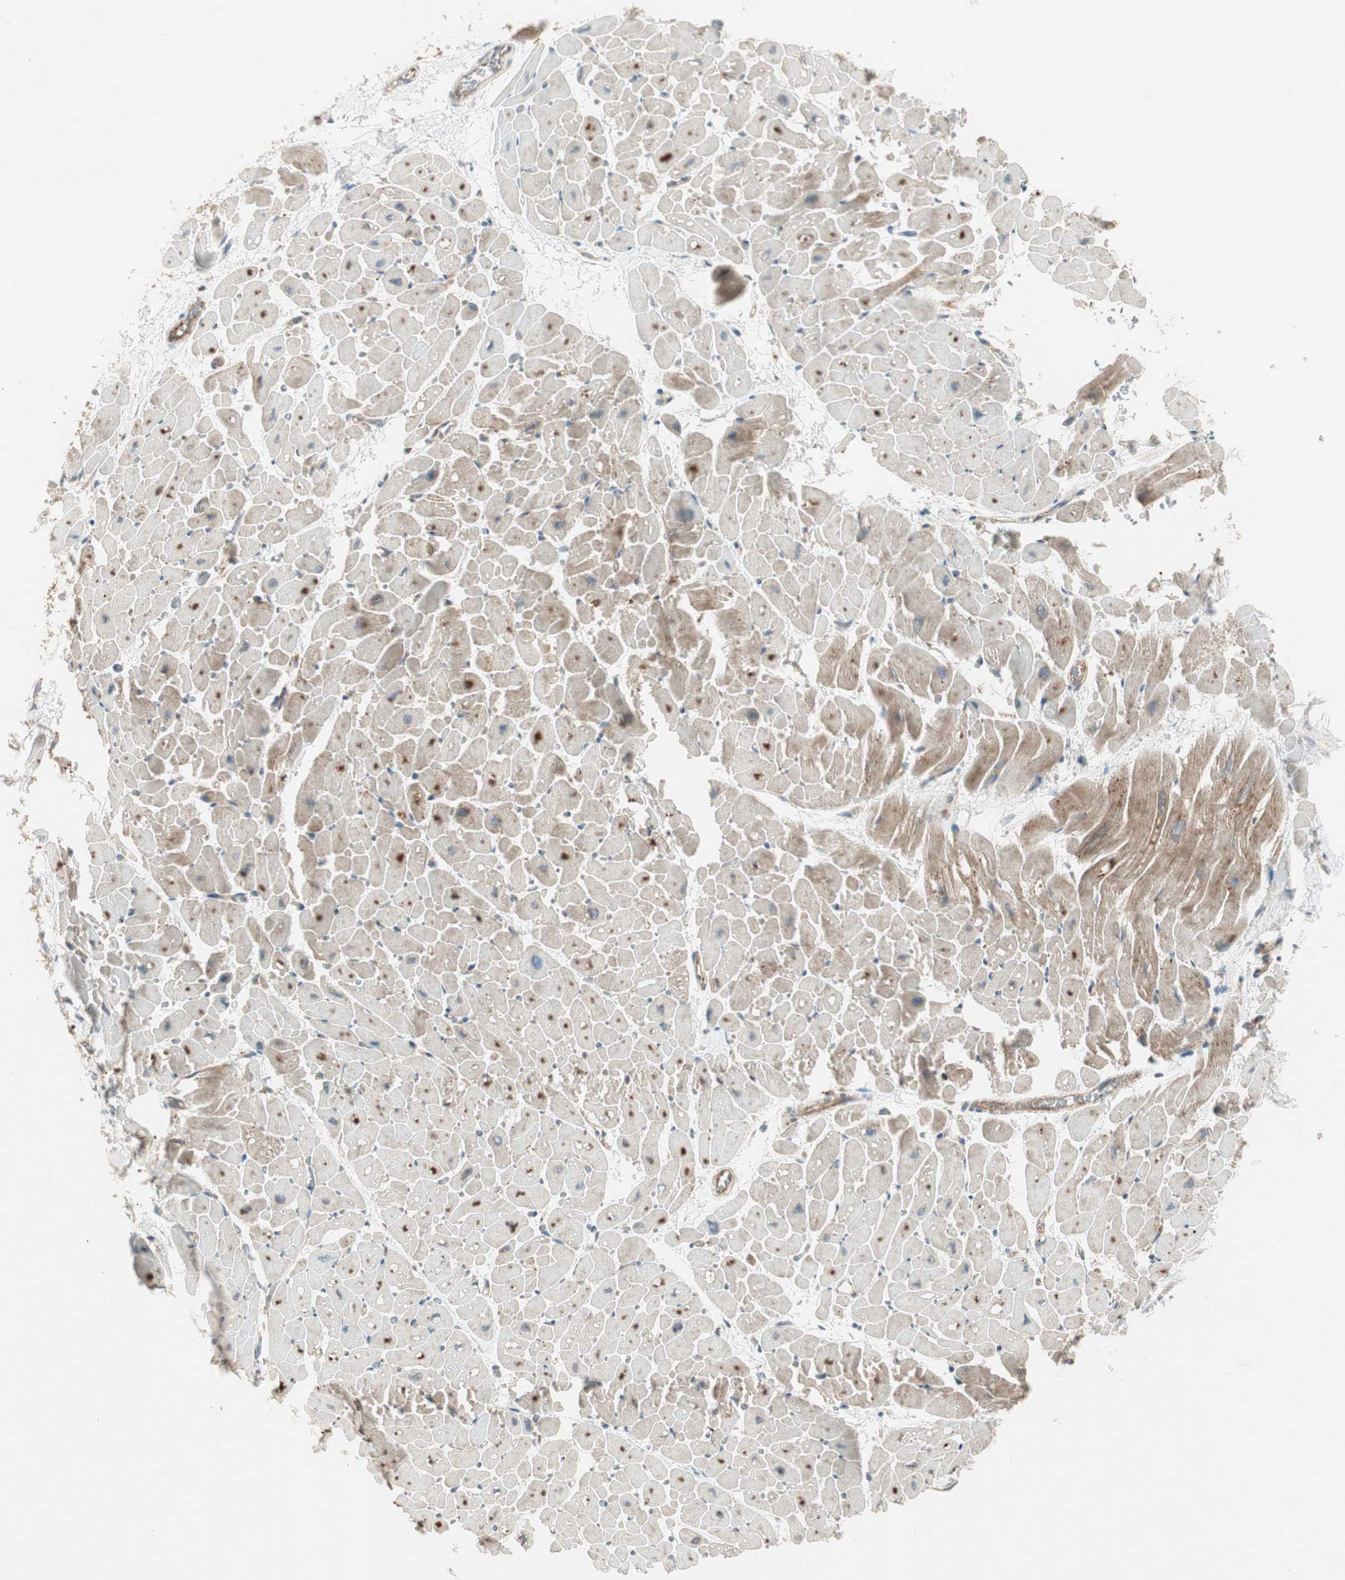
{"staining": {"intensity": "strong", "quantity": ">75%", "location": "cytoplasmic/membranous"}, "tissue": "heart muscle", "cell_type": "Cardiomyocytes", "image_type": "normal", "snomed": [{"axis": "morphology", "description": "Normal tissue, NOS"}, {"axis": "topography", "description": "Heart"}], "caption": "Strong cytoplasmic/membranous protein positivity is present in about >75% of cardiomyocytes in heart muscle.", "gene": "CHADL", "patient": {"sex": "male", "age": 45}}